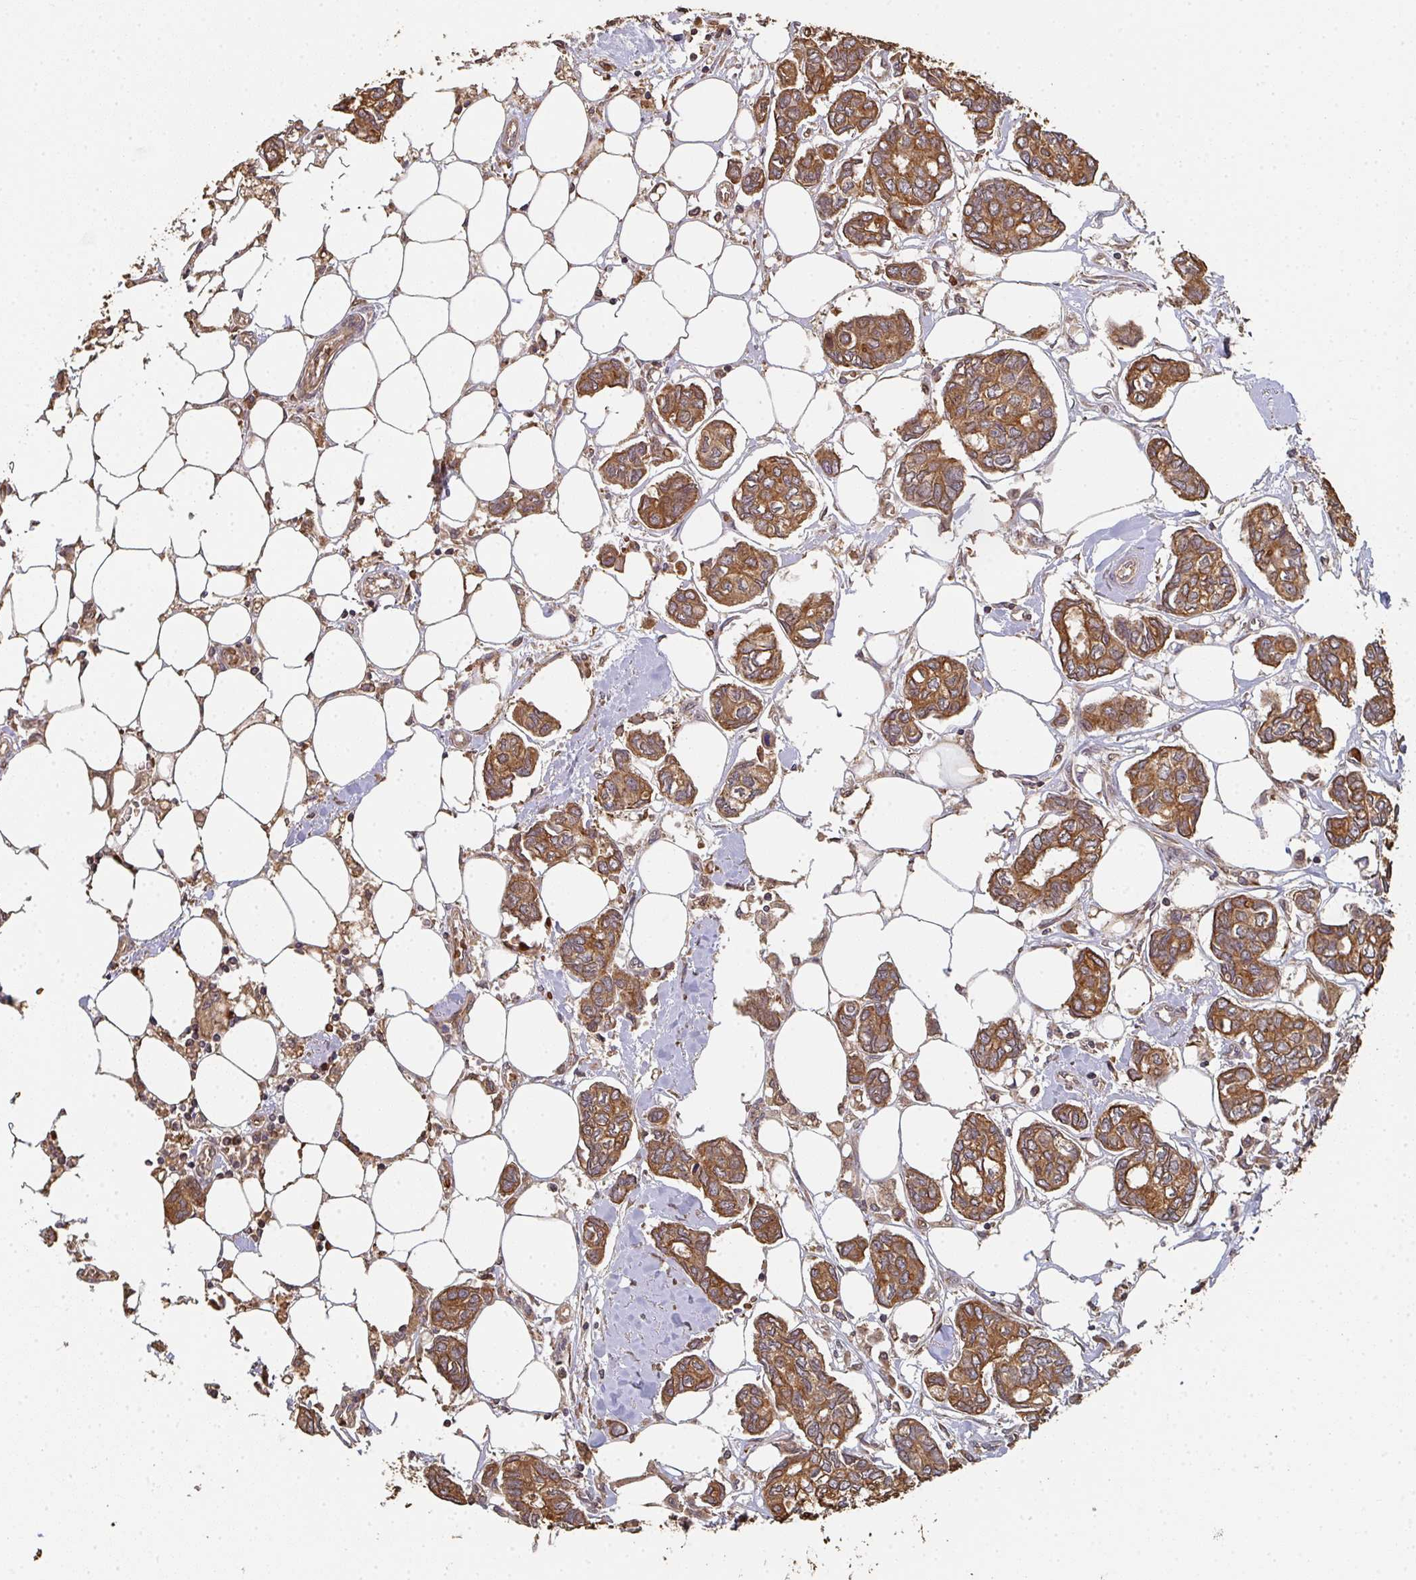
{"staining": {"intensity": "strong", "quantity": ">75%", "location": "cytoplasmic/membranous"}, "tissue": "breast cancer", "cell_type": "Tumor cells", "image_type": "cancer", "snomed": [{"axis": "morphology", "description": "Duct carcinoma"}, {"axis": "topography", "description": "Breast"}], "caption": "Human breast cancer (intraductal carcinoma) stained with a protein marker displays strong staining in tumor cells.", "gene": "POLG", "patient": {"sex": "female", "age": 73}}